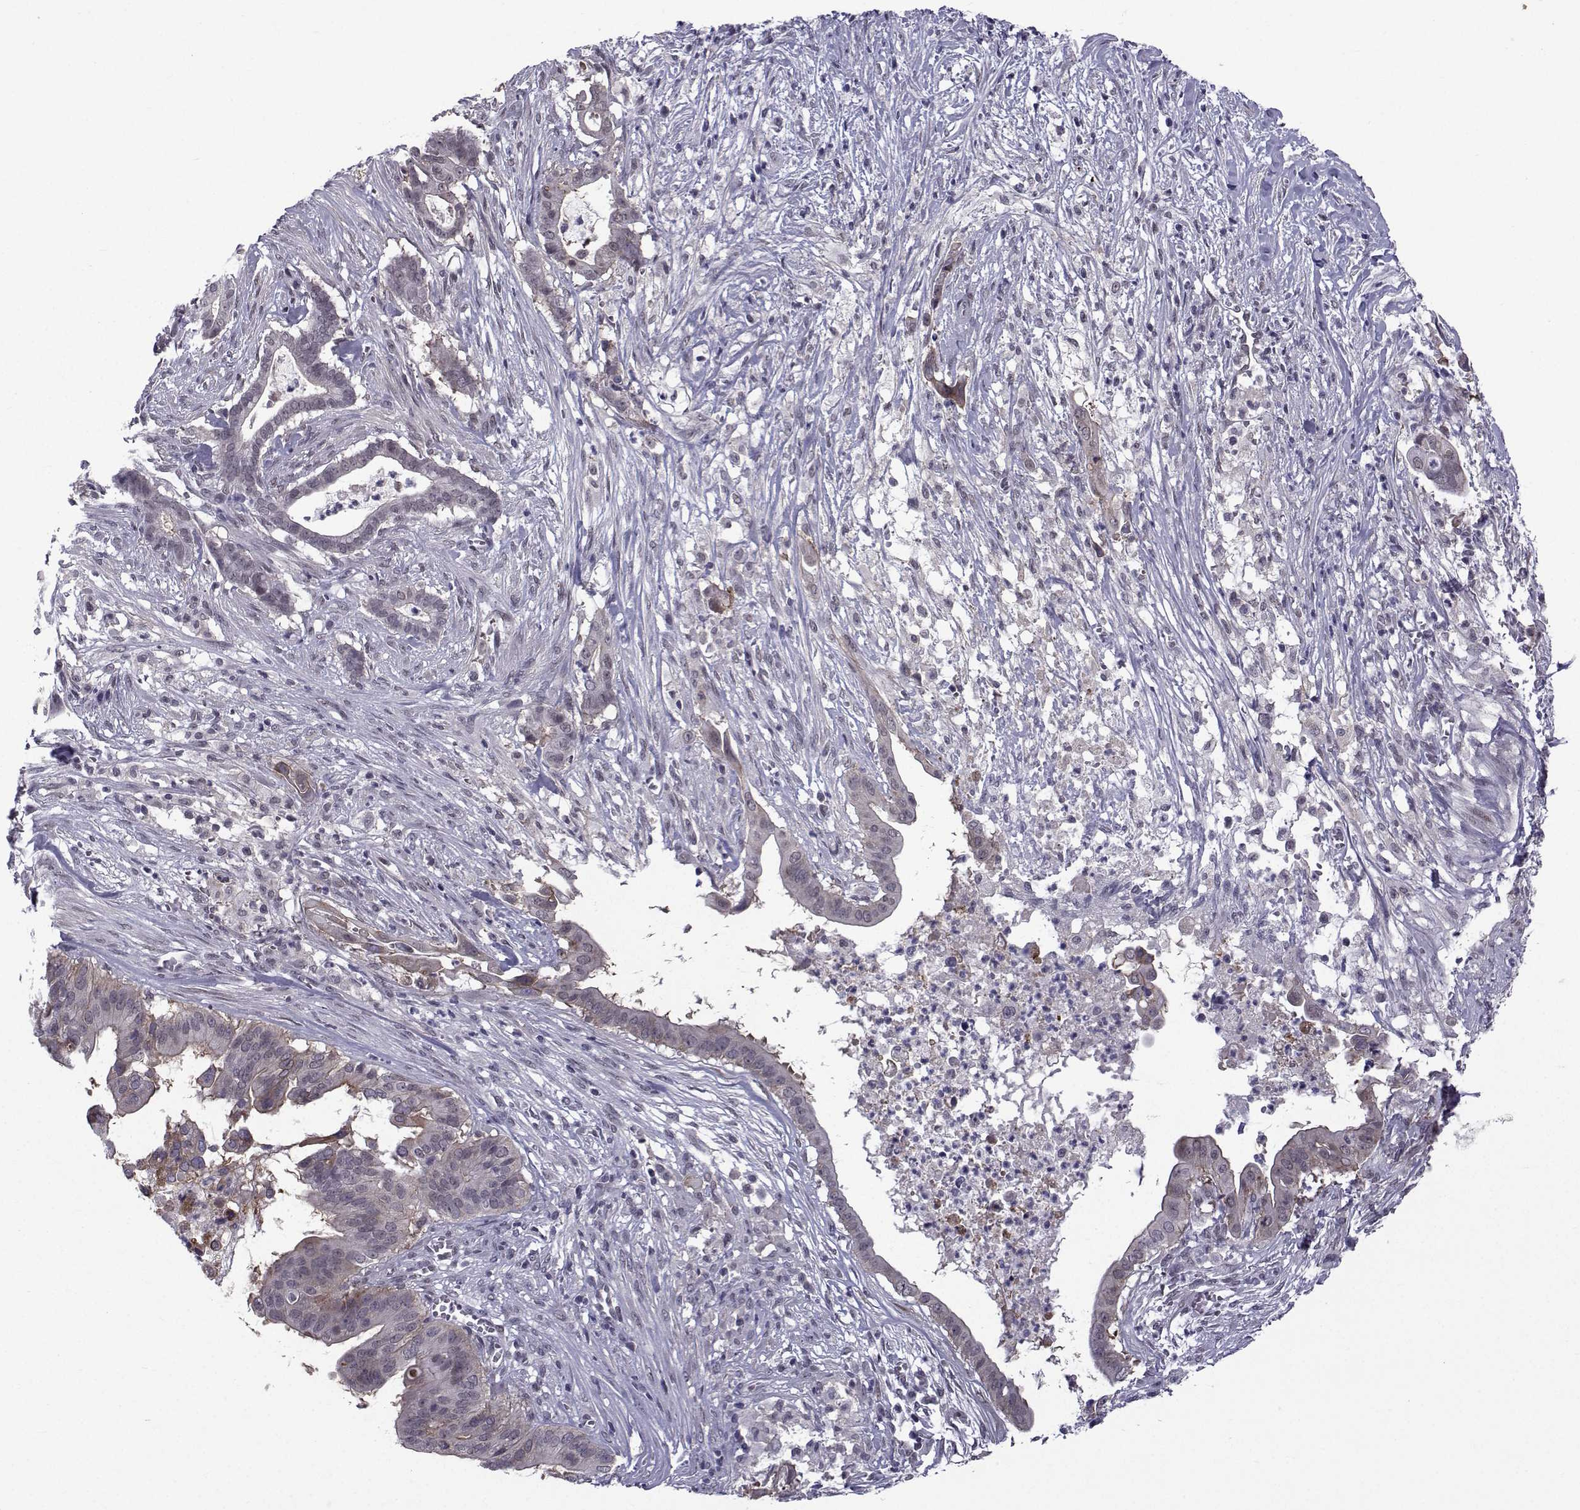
{"staining": {"intensity": "negative", "quantity": "none", "location": "none"}, "tissue": "pancreatic cancer", "cell_type": "Tumor cells", "image_type": "cancer", "snomed": [{"axis": "morphology", "description": "Adenocarcinoma, NOS"}, {"axis": "topography", "description": "Pancreas"}], "caption": "A high-resolution photomicrograph shows immunohistochemistry (IHC) staining of pancreatic adenocarcinoma, which demonstrates no significant expression in tumor cells. (Brightfield microscopy of DAB (3,3'-diaminobenzidine) IHC at high magnification).", "gene": "RBM24", "patient": {"sex": "male", "age": 61}}